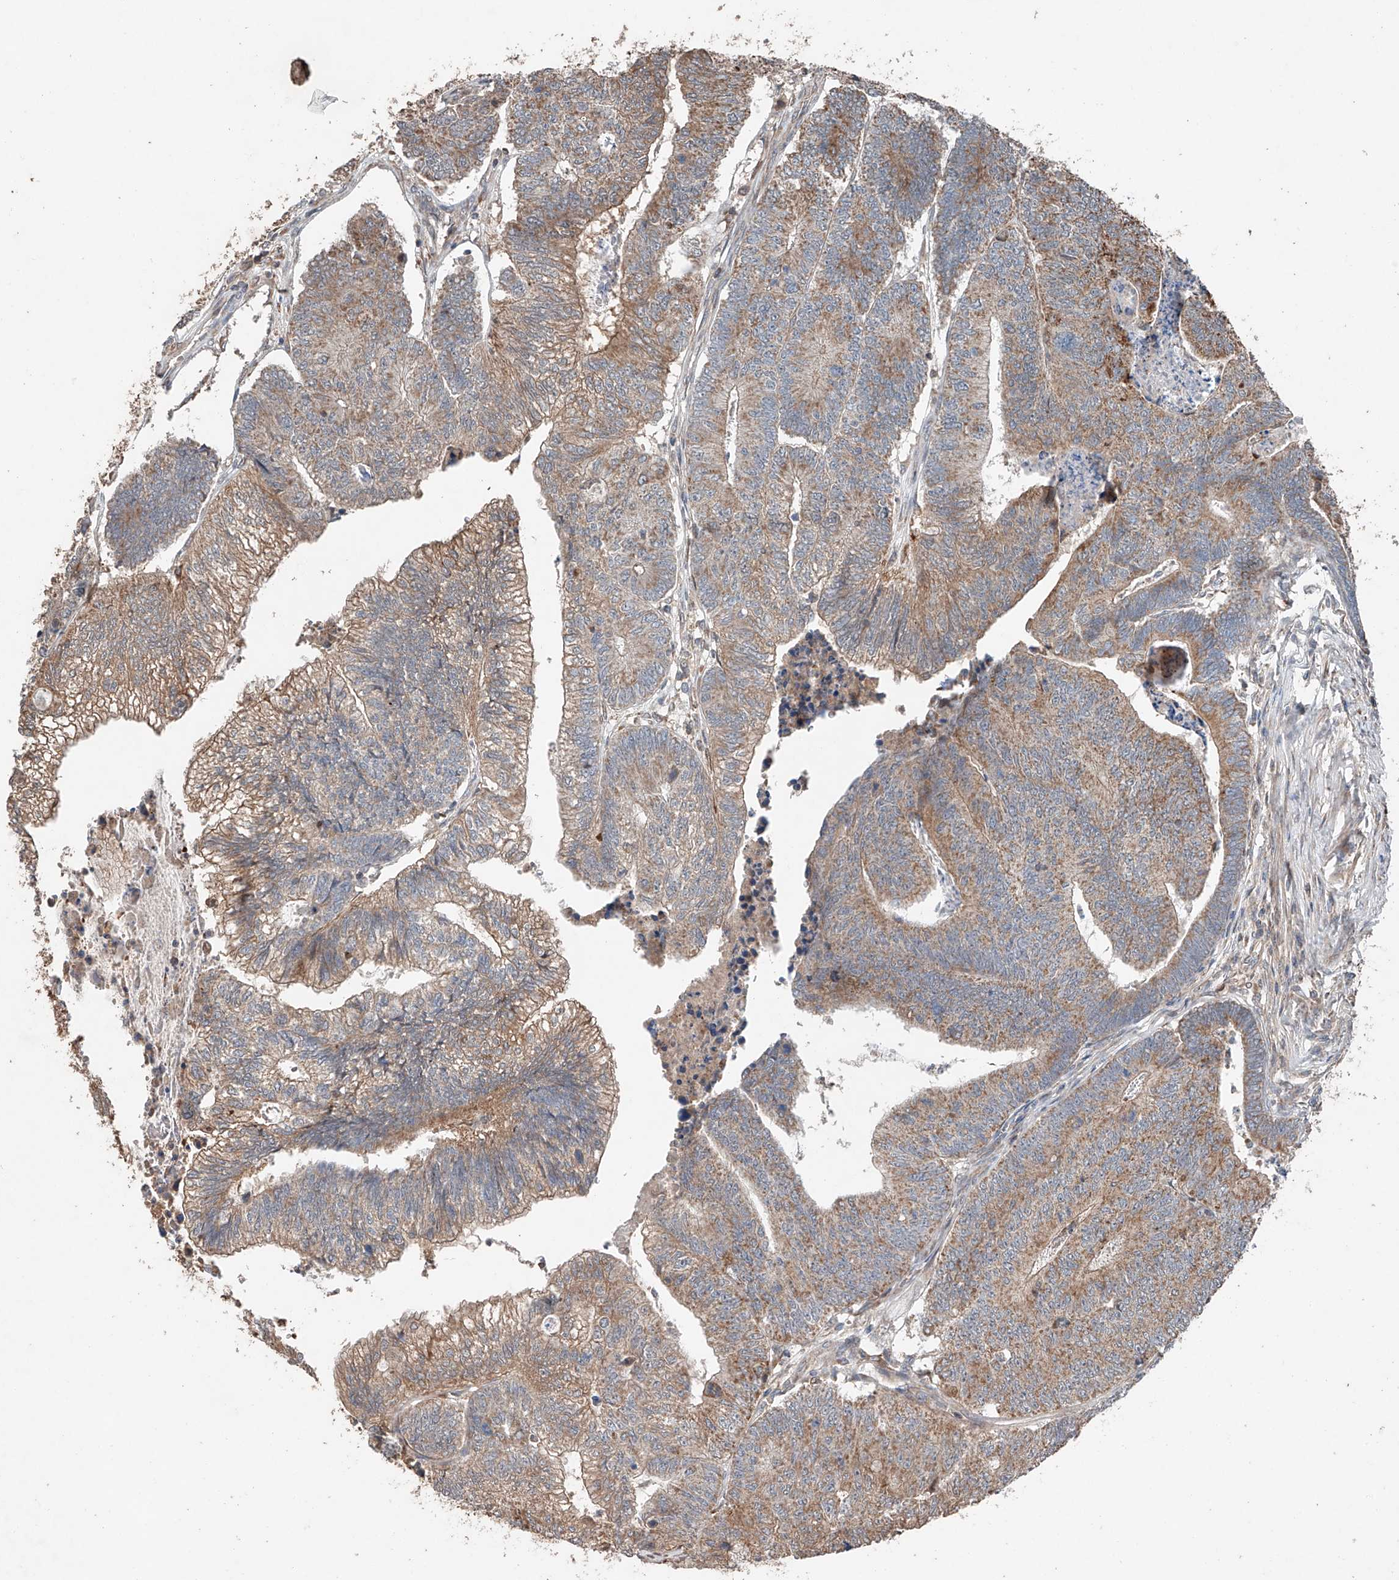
{"staining": {"intensity": "moderate", "quantity": ">75%", "location": "cytoplasmic/membranous"}, "tissue": "colorectal cancer", "cell_type": "Tumor cells", "image_type": "cancer", "snomed": [{"axis": "morphology", "description": "Adenocarcinoma, NOS"}, {"axis": "topography", "description": "Colon"}], "caption": "Immunohistochemistry staining of colorectal adenocarcinoma, which demonstrates medium levels of moderate cytoplasmic/membranous positivity in approximately >75% of tumor cells indicating moderate cytoplasmic/membranous protein staining. The staining was performed using DAB (3,3'-diaminobenzidine) (brown) for protein detection and nuclei were counterstained in hematoxylin (blue).", "gene": "AP4B1", "patient": {"sex": "female", "age": 67}}